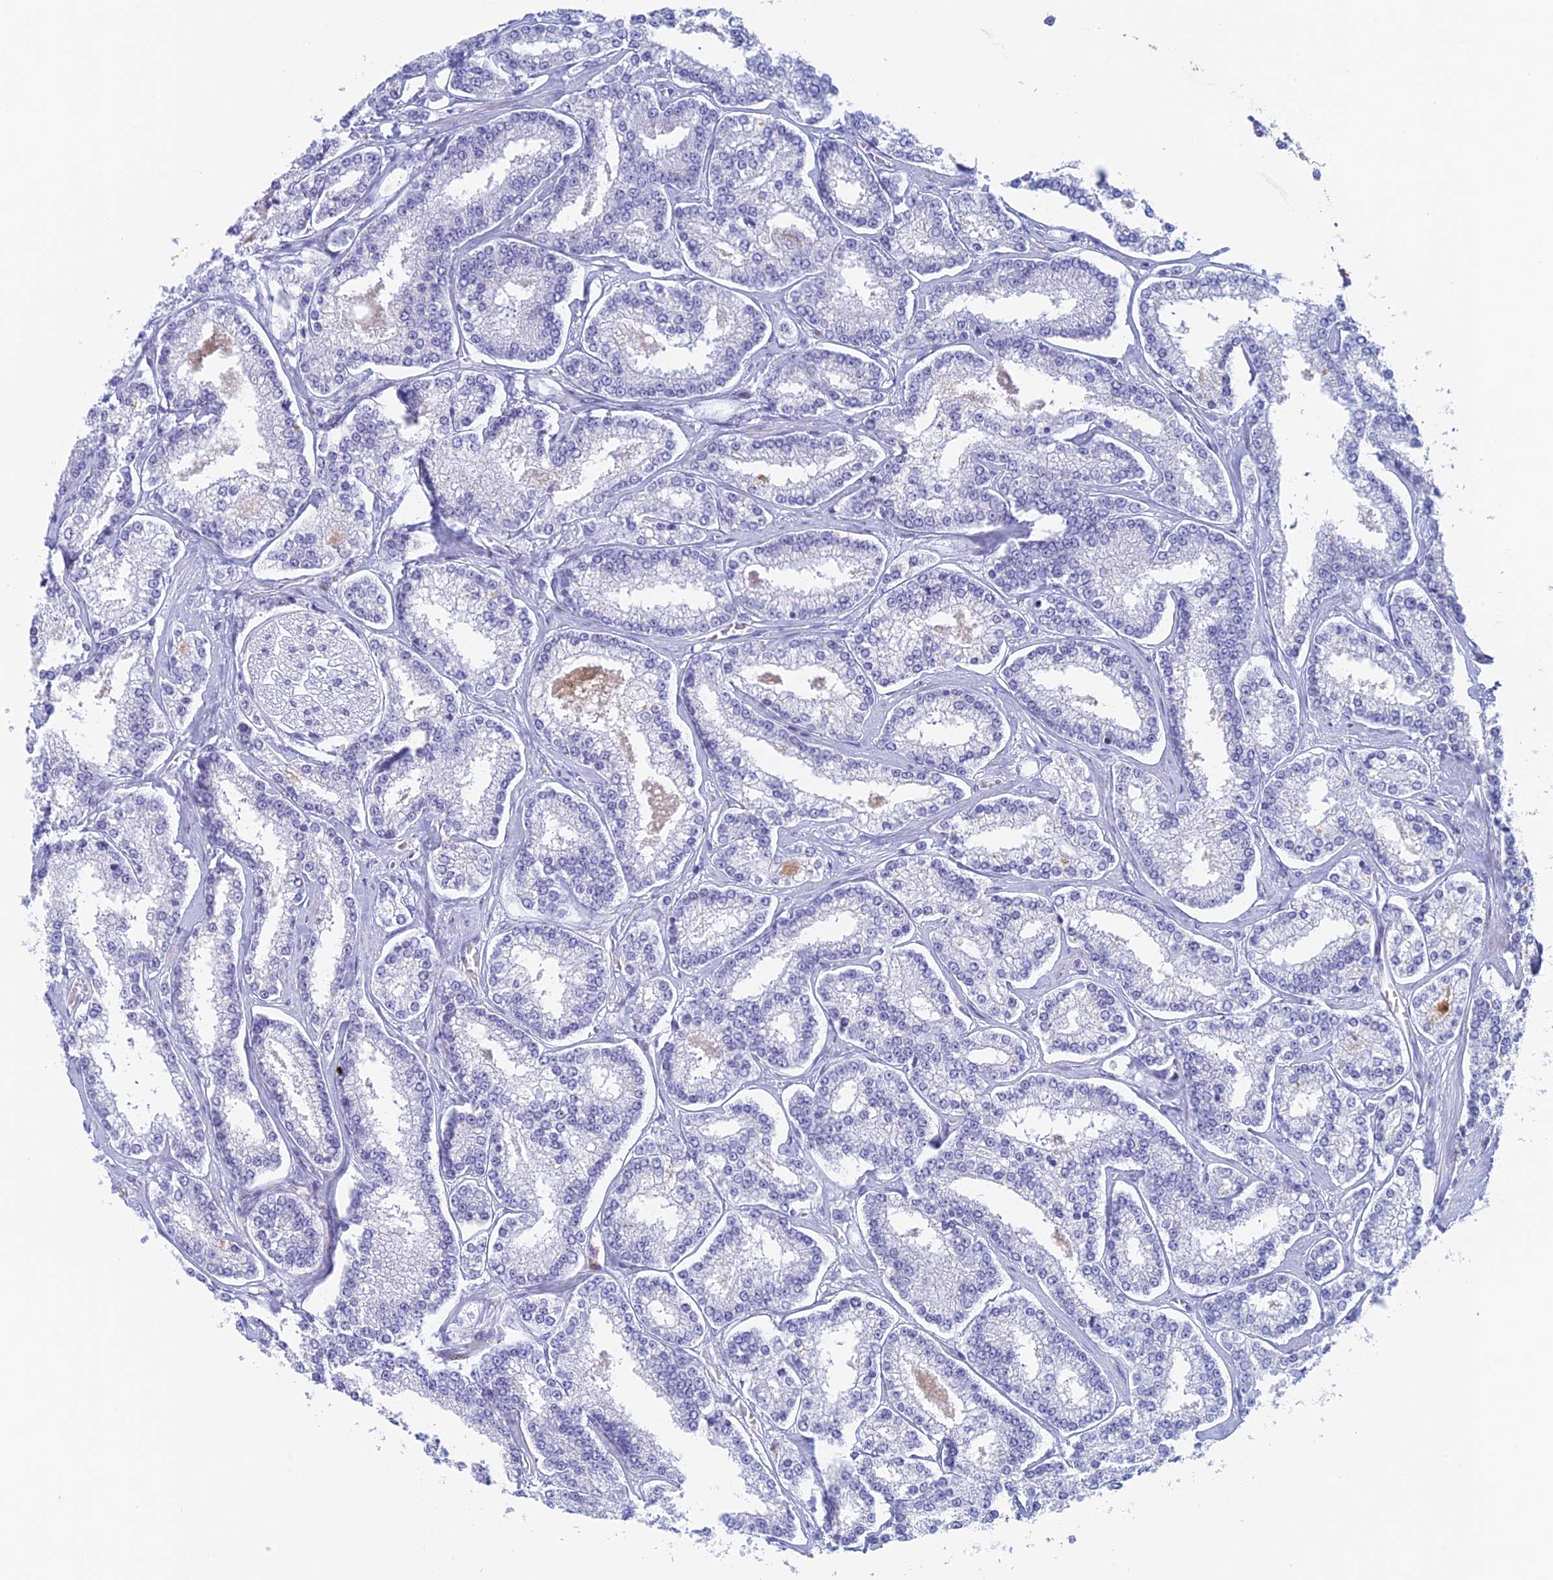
{"staining": {"intensity": "negative", "quantity": "none", "location": "none"}, "tissue": "prostate cancer", "cell_type": "Tumor cells", "image_type": "cancer", "snomed": [{"axis": "morphology", "description": "Normal tissue, NOS"}, {"axis": "morphology", "description": "Adenocarcinoma, High grade"}, {"axis": "topography", "description": "Prostate"}], "caption": "Protein analysis of prostate cancer (adenocarcinoma (high-grade)) shows no significant expression in tumor cells. (DAB (3,3'-diaminobenzidine) immunohistochemistry (IHC) with hematoxylin counter stain).", "gene": "REXO5", "patient": {"sex": "male", "age": 83}}